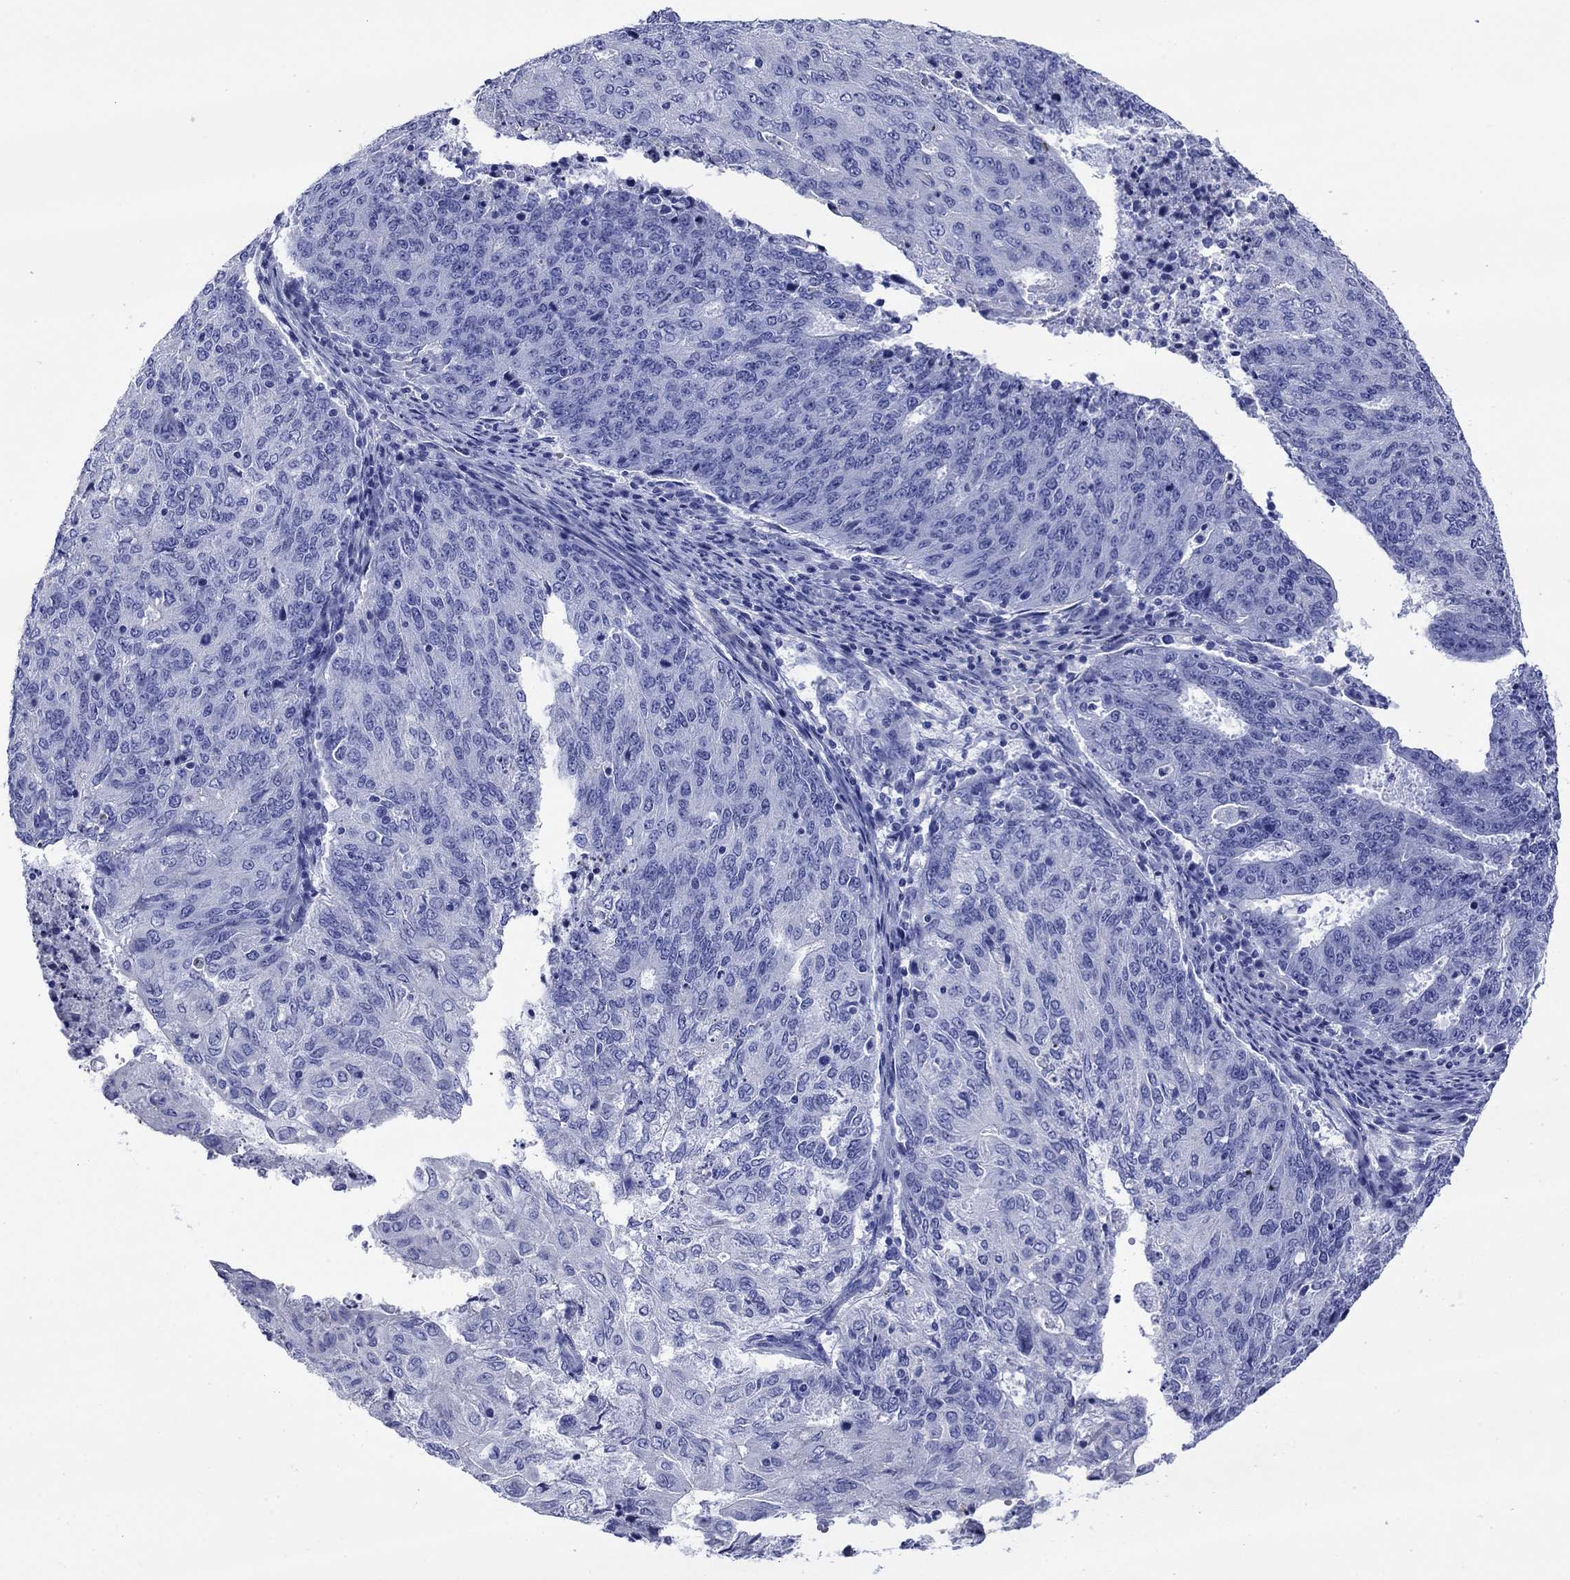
{"staining": {"intensity": "negative", "quantity": "none", "location": "none"}, "tissue": "endometrial cancer", "cell_type": "Tumor cells", "image_type": "cancer", "snomed": [{"axis": "morphology", "description": "Adenocarcinoma, NOS"}, {"axis": "topography", "description": "Endometrium"}], "caption": "The photomicrograph exhibits no staining of tumor cells in adenocarcinoma (endometrial). The staining is performed using DAB (3,3'-diaminobenzidine) brown chromogen with nuclei counter-stained in using hematoxylin.", "gene": "SLC1A2", "patient": {"sex": "female", "age": 82}}